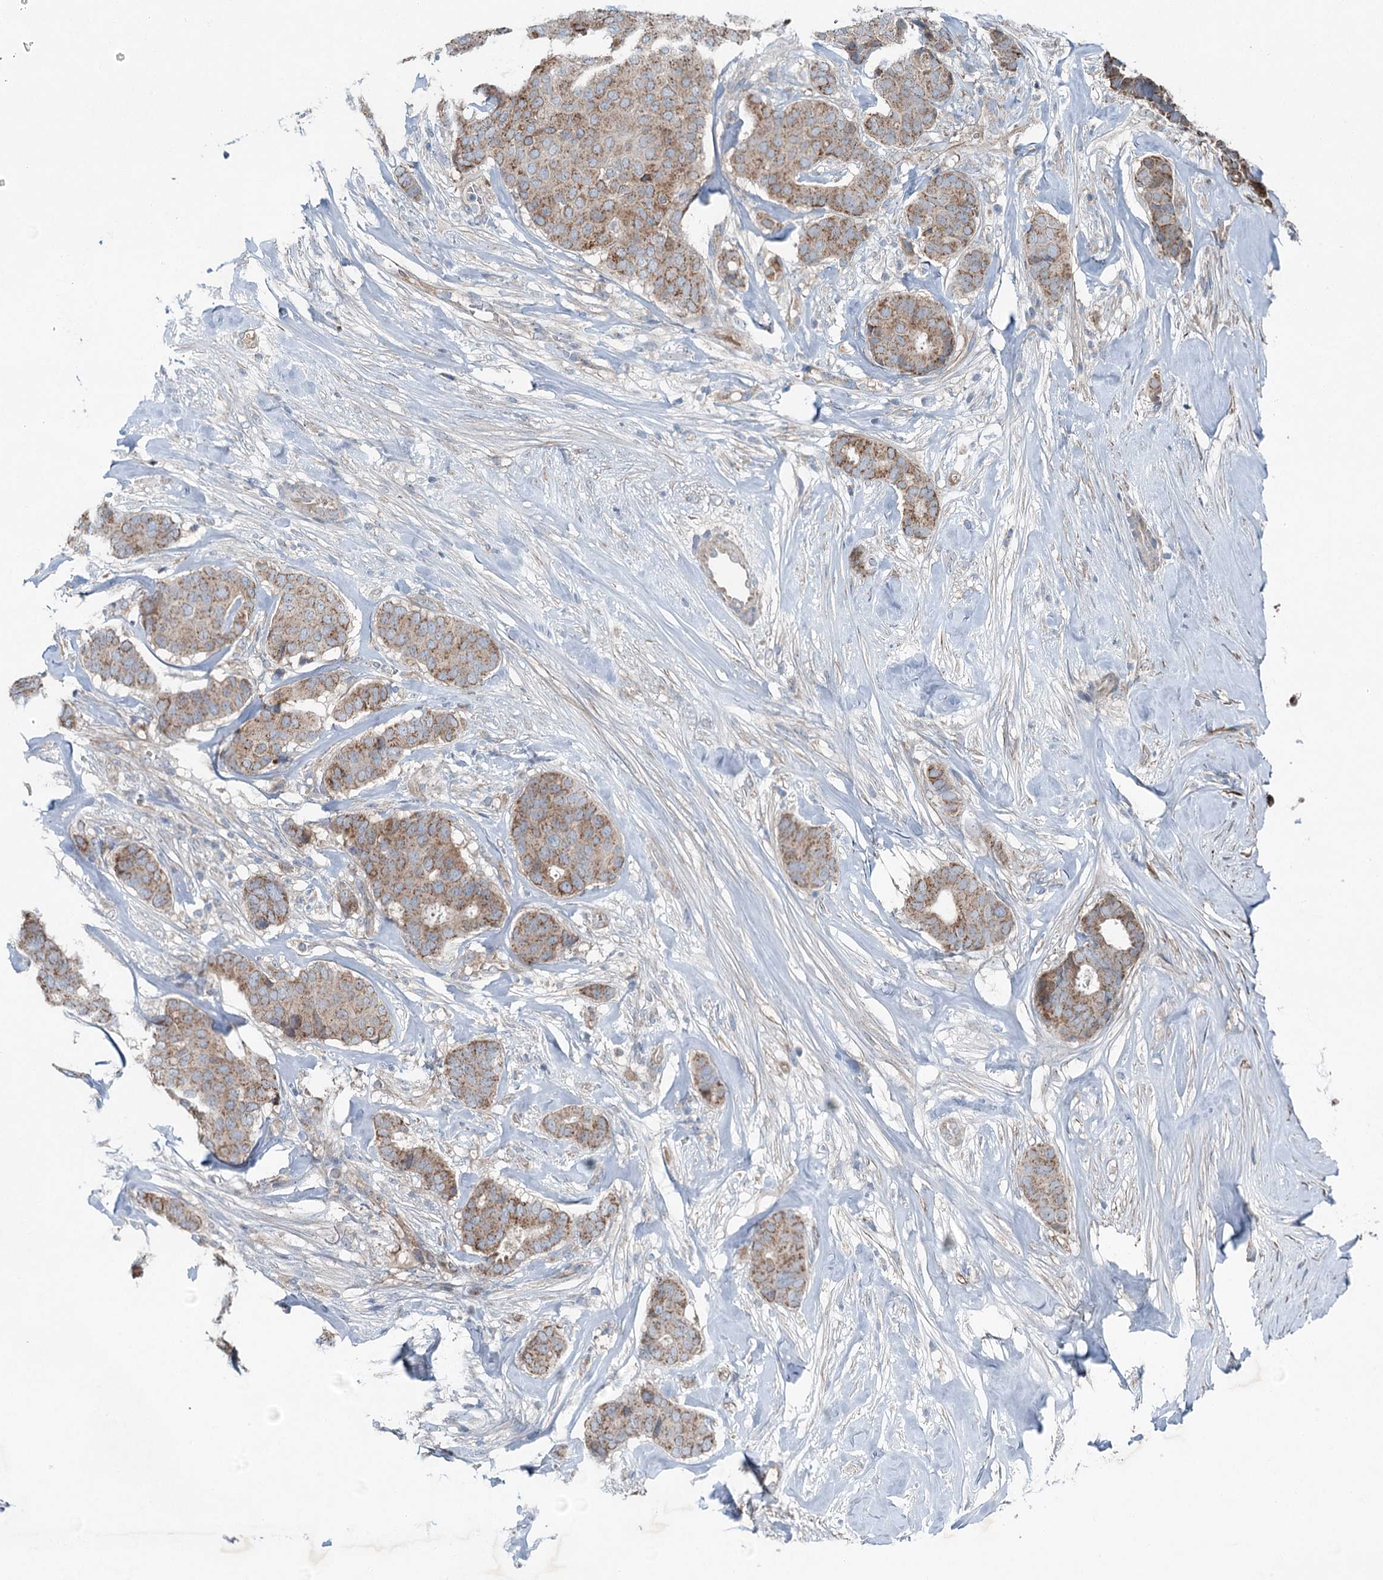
{"staining": {"intensity": "moderate", "quantity": ">75%", "location": "cytoplasmic/membranous"}, "tissue": "breast cancer", "cell_type": "Tumor cells", "image_type": "cancer", "snomed": [{"axis": "morphology", "description": "Duct carcinoma"}, {"axis": "topography", "description": "Breast"}], "caption": "Protein expression analysis of human infiltrating ductal carcinoma (breast) reveals moderate cytoplasmic/membranous staining in approximately >75% of tumor cells.", "gene": "CHCHD5", "patient": {"sex": "female", "age": 75}}